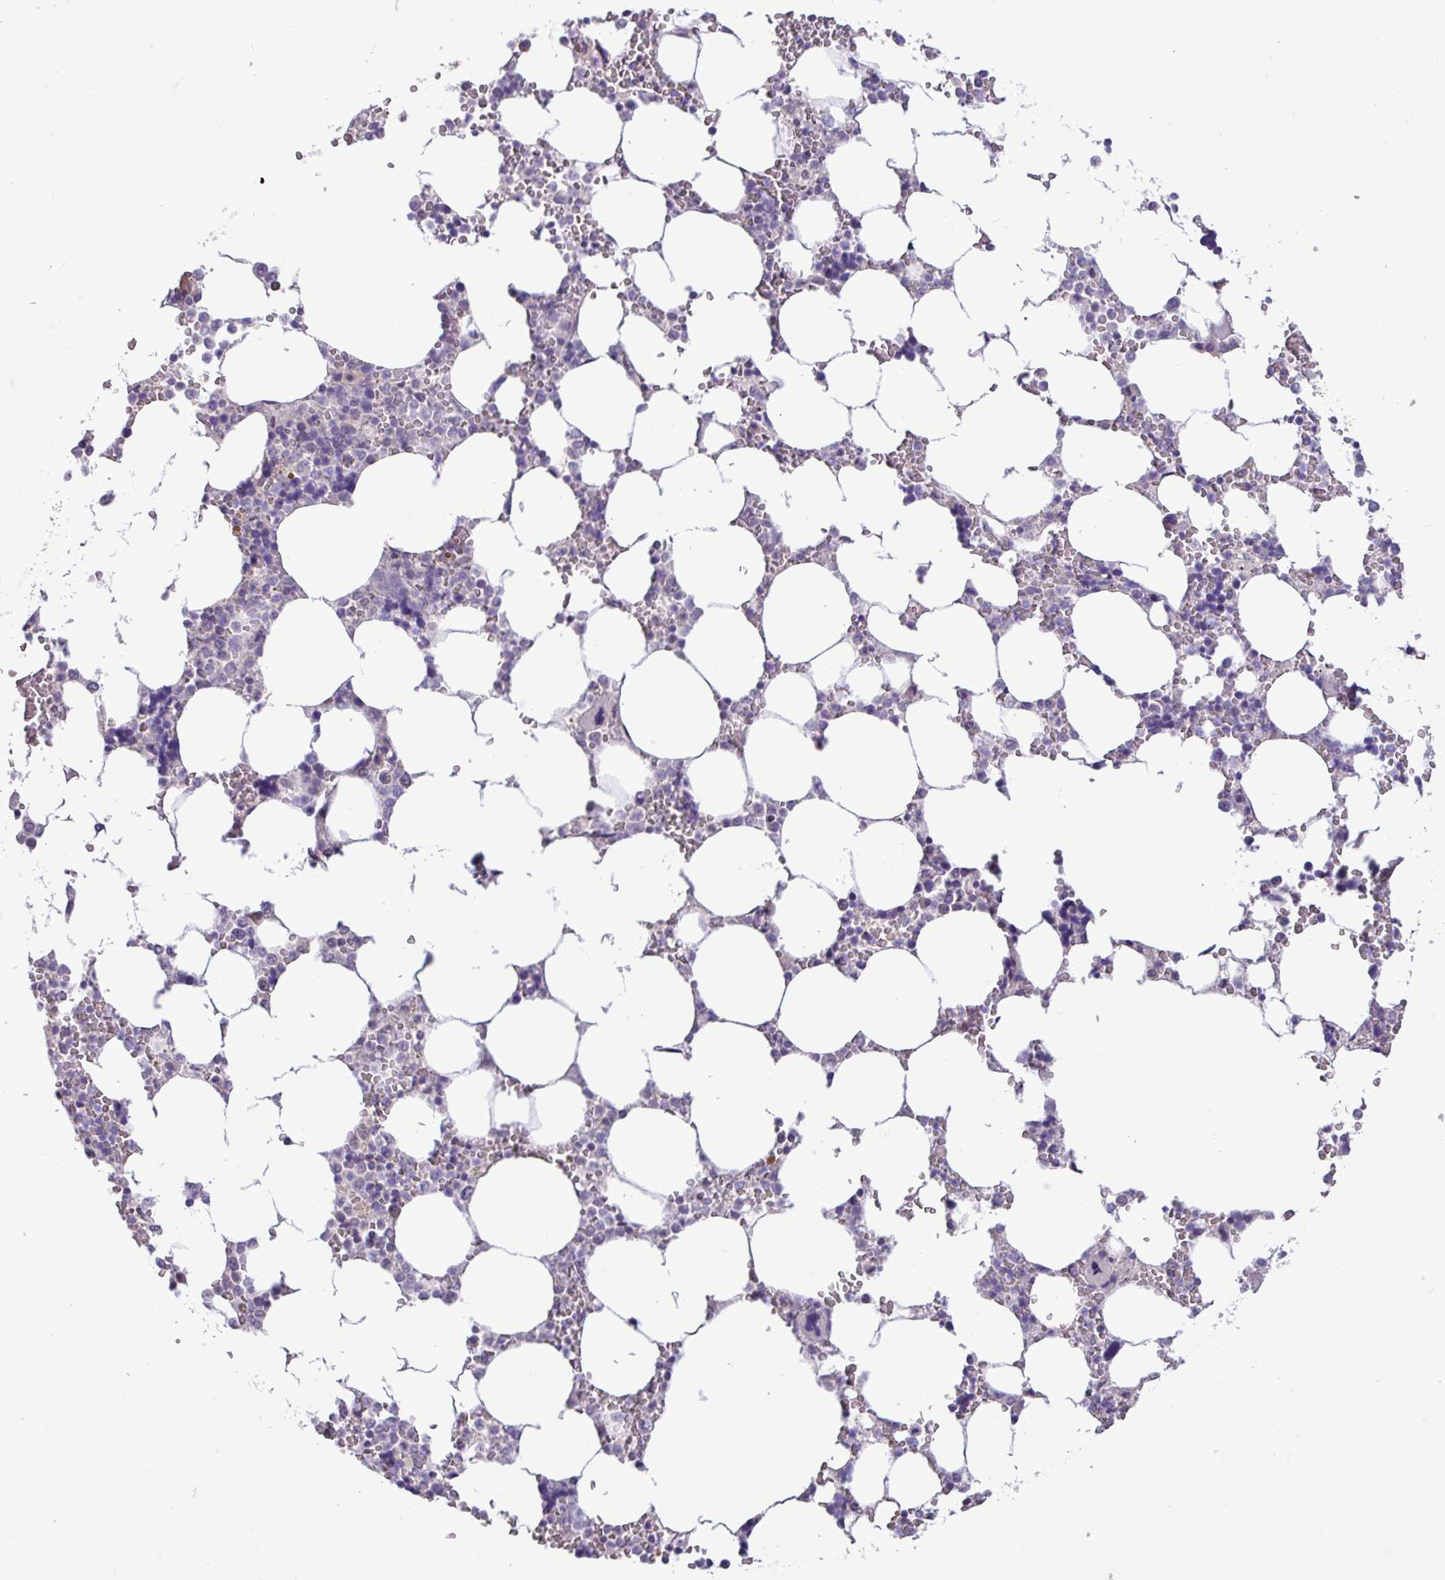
{"staining": {"intensity": "negative", "quantity": "none", "location": "none"}, "tissue": "bone marrow", "cell_type": "Hematopoietic cells", "image_type": "normal", "snomed": [{"axis": "morphology", "description": "Normal tissue, NOS"}, {"axis": "topography", "description": "Bone marrow"}], "caption": "This is an immunohistochemistry image of benign bone marrow. There is no staining in hematopoietic cells.", "gene": "RIPPLY1", "patient": {"sex": "male", "age": 64}}